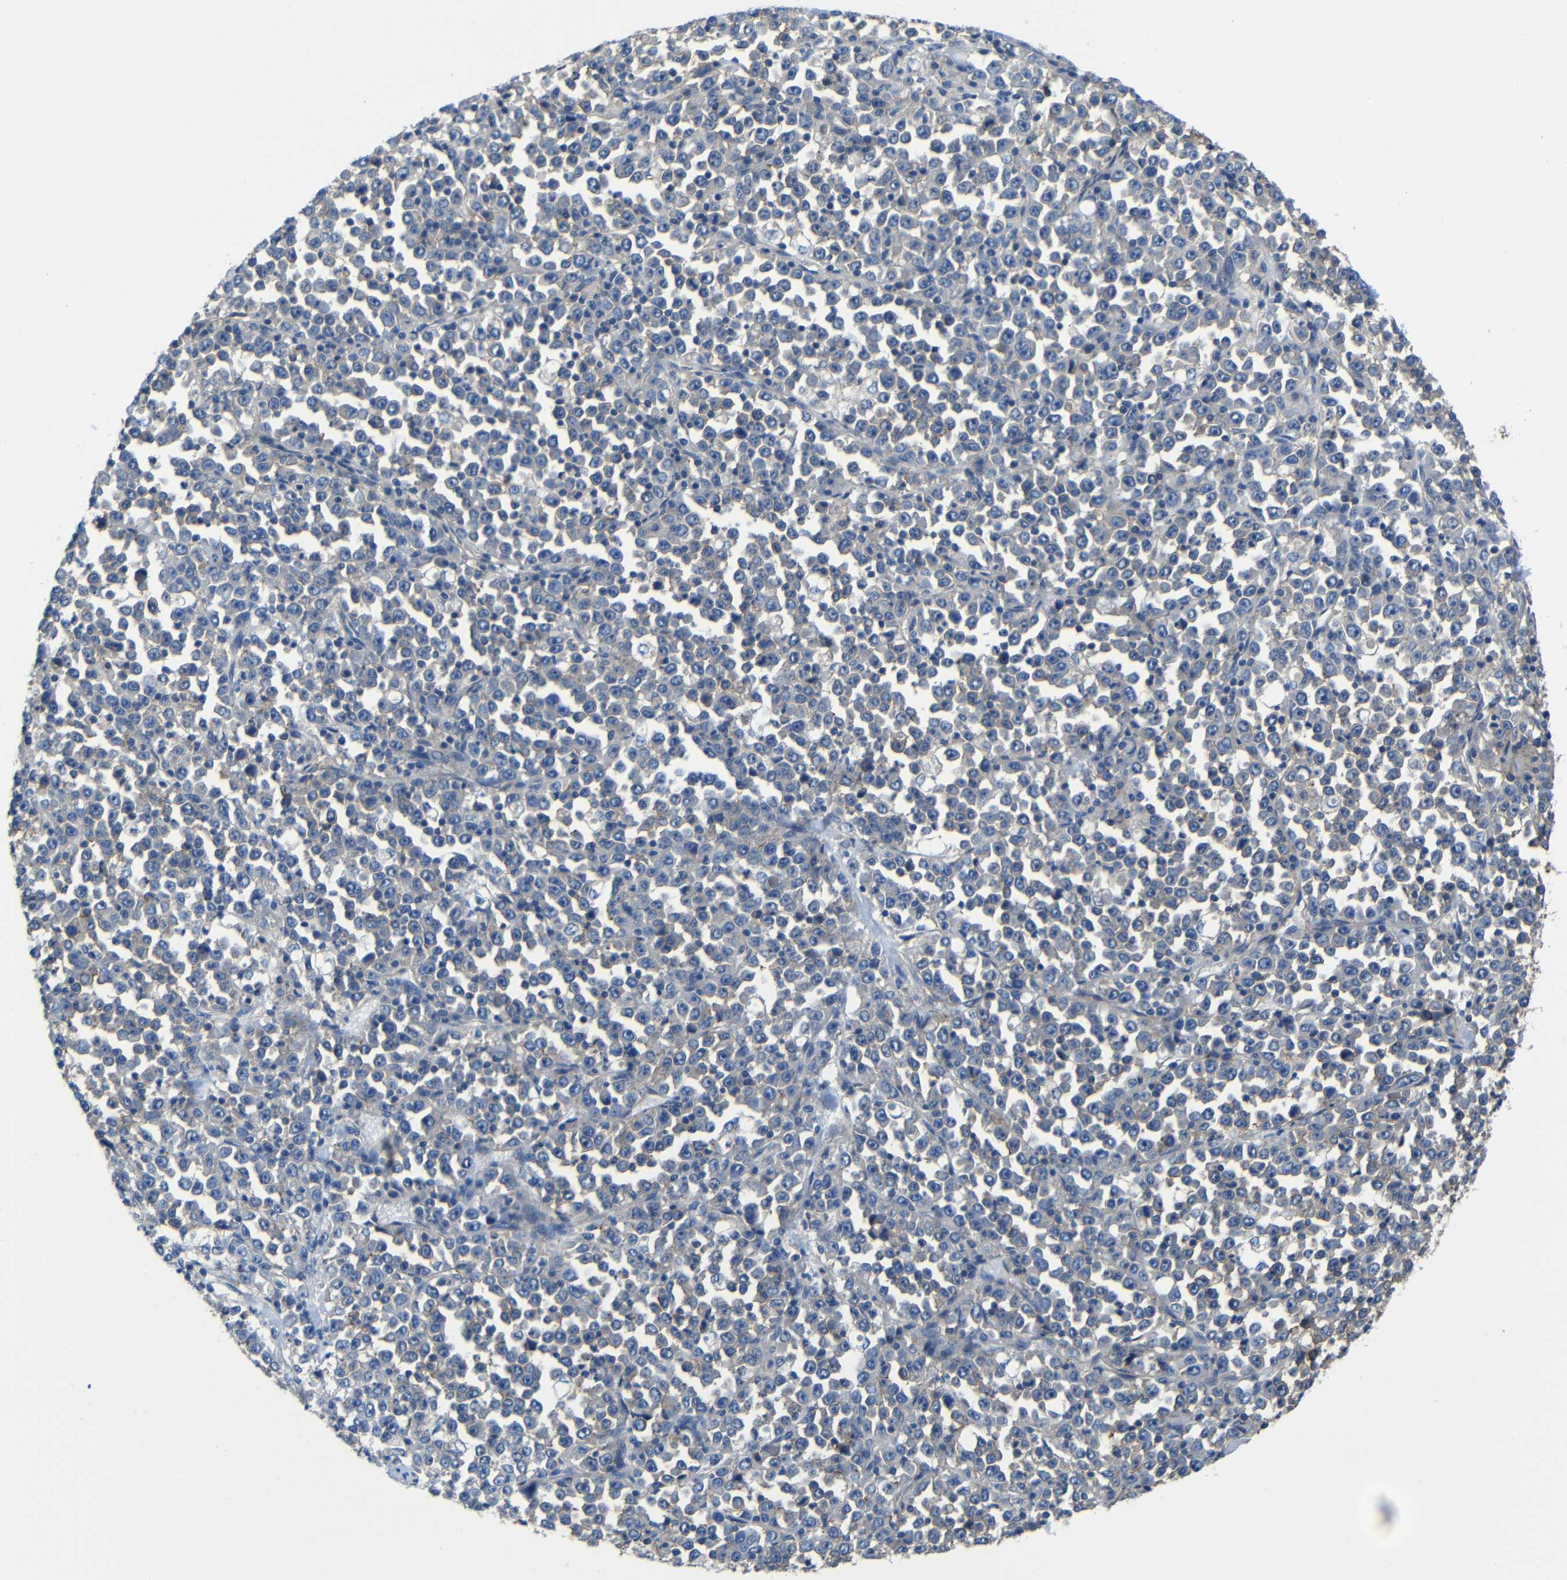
{"staining": {"intensity": "negative", "quantity": "none", "location": "none"}, "tissue": "stomach cancer", "cell_type": "Tumor cells", "image_type": "cancer", "snomed": [{"axis": "morphology", "description": "Normal tissue, NOS"}, {"axis": "morphology", "description": "Adenocarcinoma, NOS"}, {"axis": "topography", "description": "Stomach, upper"}, {"axis": "topography", "description": "Stomach"}], "caption": "A histopathology image of human adenocarcinoma (stomach) is negative for staining in tumor cells.", "gene": "ZNF90", "patient": {"sex": "male", "age": 59}}